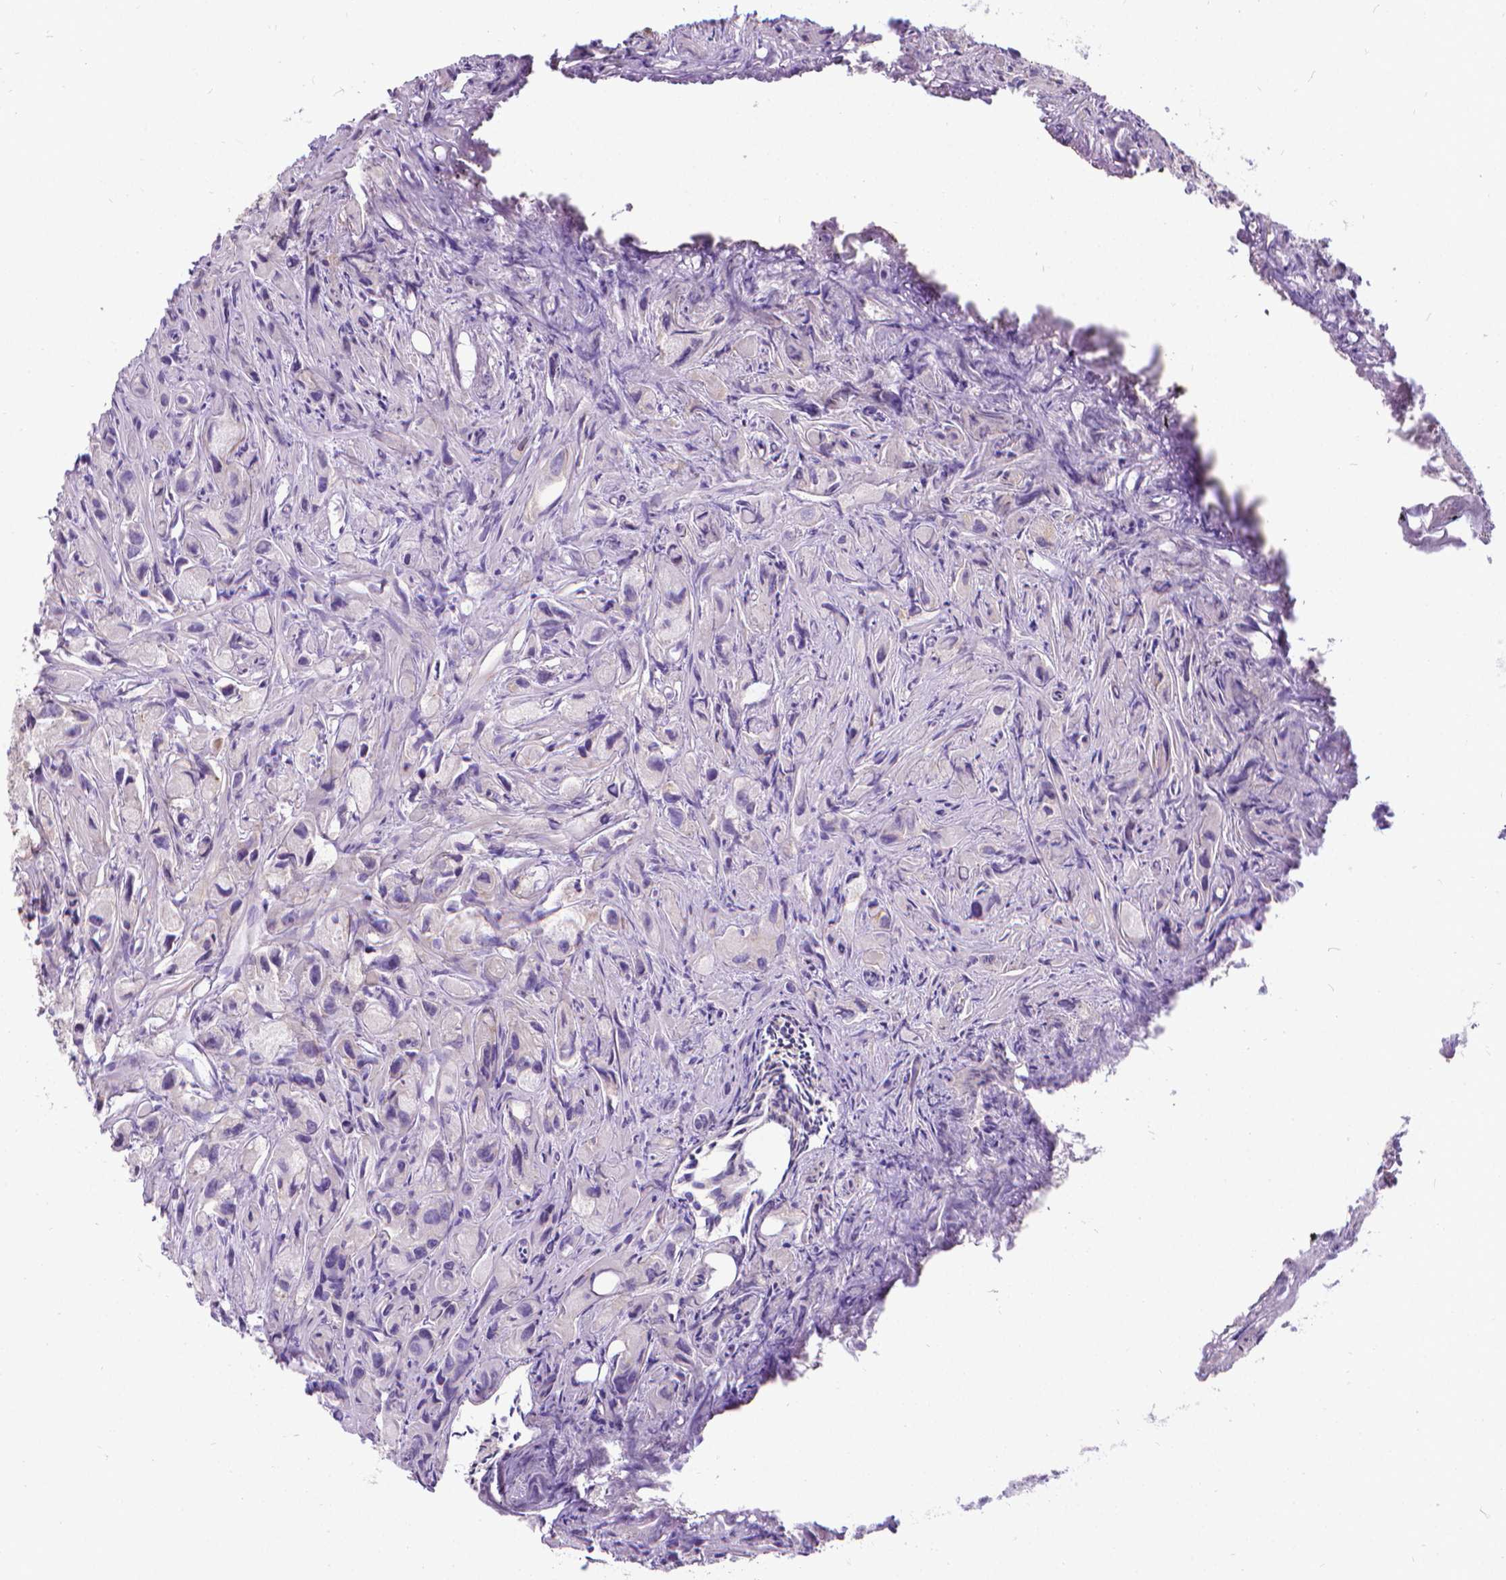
{"staining": {"intensity": "weak", "quantity": "25%-75%", "location": "cytoplasmic/membranous"}, "tissue": "prostate cancer", "cell_type": "Tumor cells", "image_type": "cancer", "snomed": [{"axis": "morphology", "description": "Adenocarcinoma, High grade"}, {"axis": "topography", "description": "Prostate"}], "caption": "Protein expression analysis of prostate adenocarcinoma (high-grade) demonstrates weak cytoplasmic/membranous expression in approximately 25%-75% of tumor cells. The protein is stained brown, and the nuclei are stained in blue (DAB (3,3'-diaminobenzidine) IHC with brightfield microscopy, high magnification).", "gene": "CFAP299", "patient": {"sex": "male", "age": 75}}